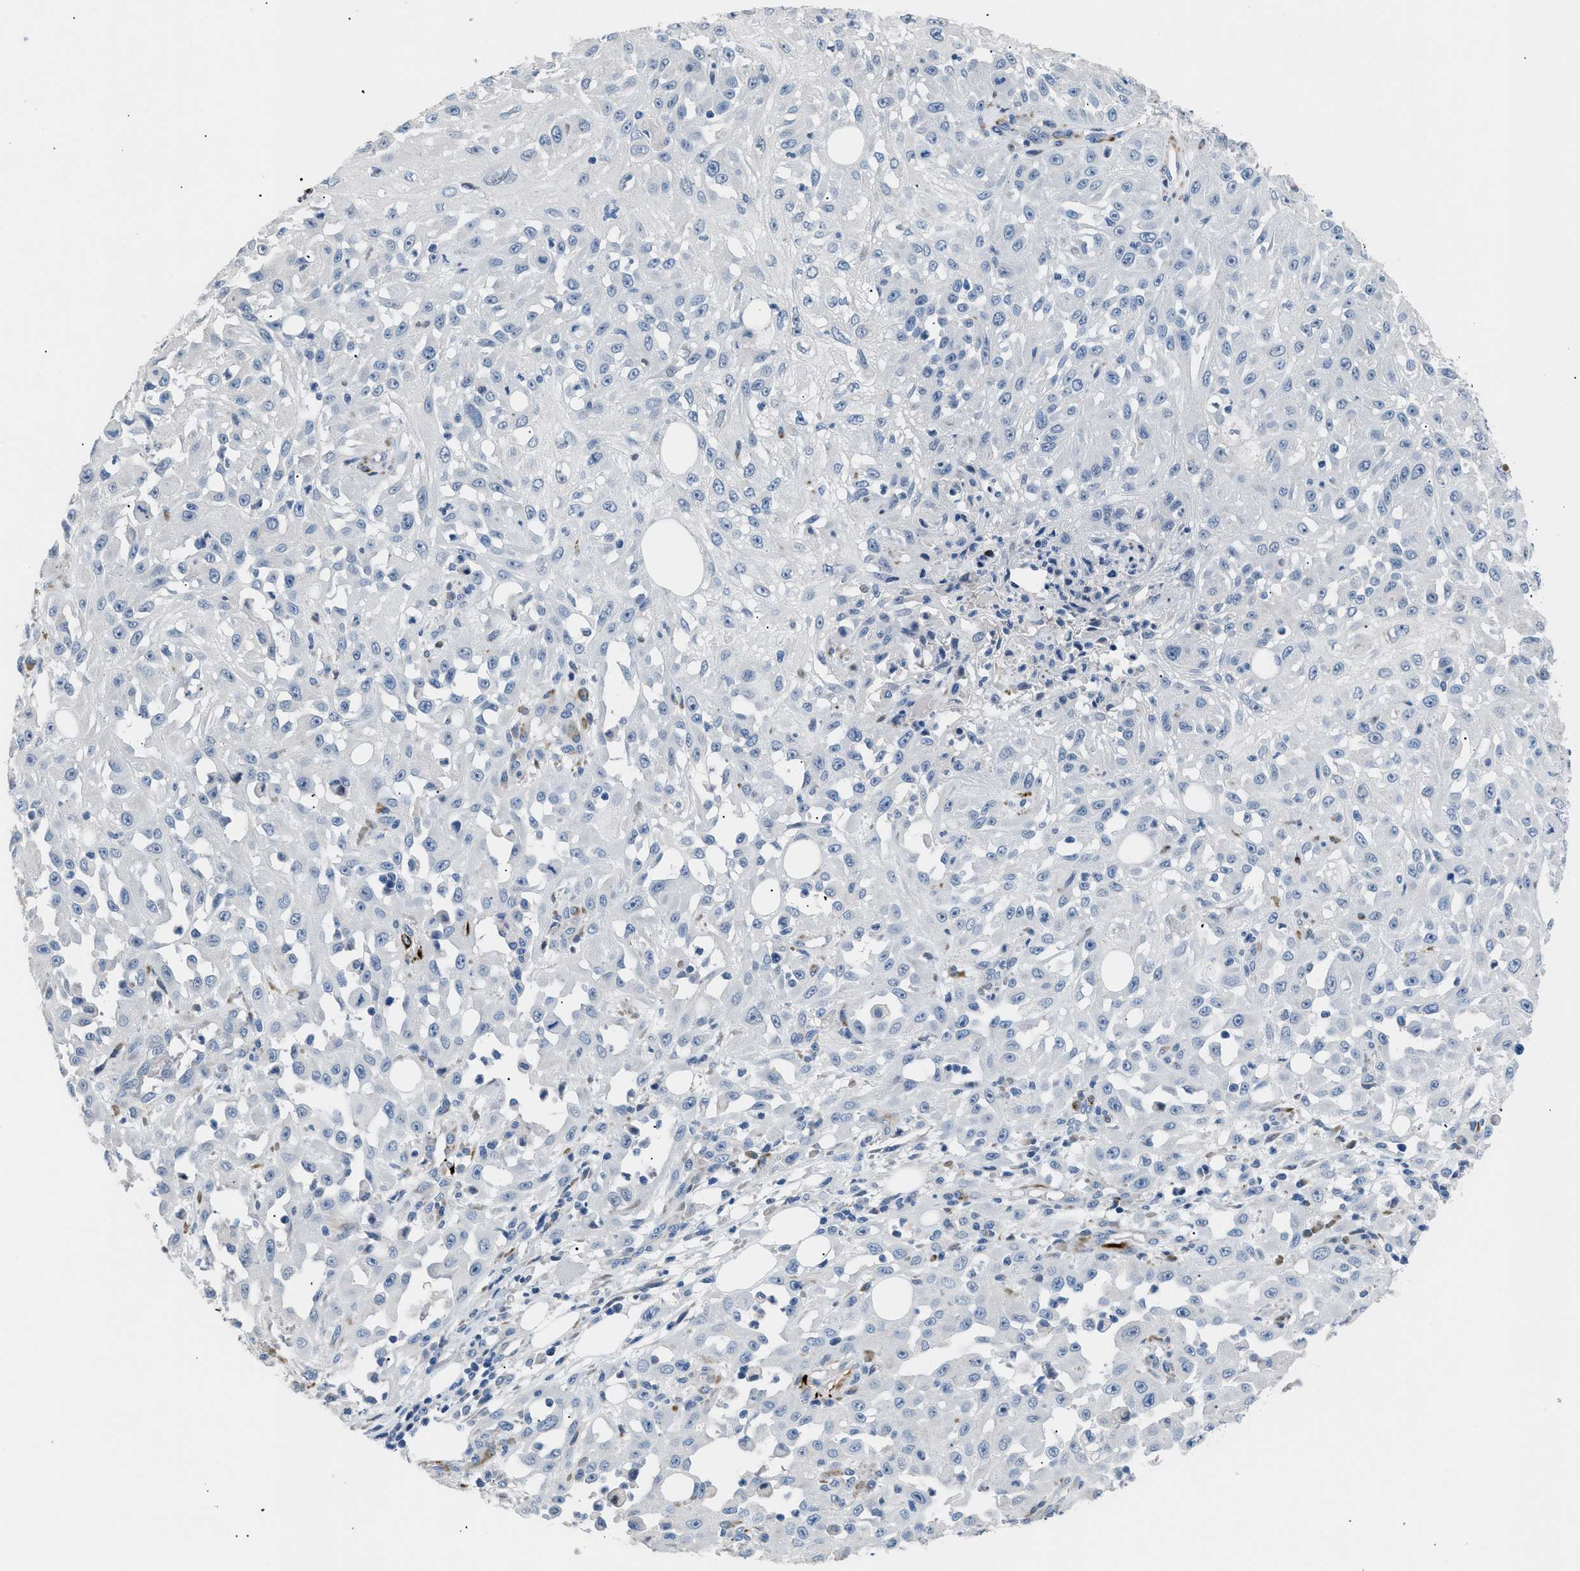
{"staining": {"intensity": "negative", "quantity": "none", "location": "none"}, "tissue": "skin cancer", "cell_type": "Tumor cells", "image_type": "cancer", "snomed": [{"axis": "morphology", "description": "Squamous cell carcinoma, NOS"}, {"axis": "morphology", "description": "Squamous cell carcinoma, metastatic, NOS"}, {"axis": "topography", "description": "Skin"}, {"axis": "topography", "description": "Lymph node"}], "caption": "The immunohistochemistry (IHC) micrograph has no significant staining in tumor cells of skin metastatic squamous cell carcinoma tissue.", "gene": "ICA1", "patient": {"sex": "male", "age": 75}}